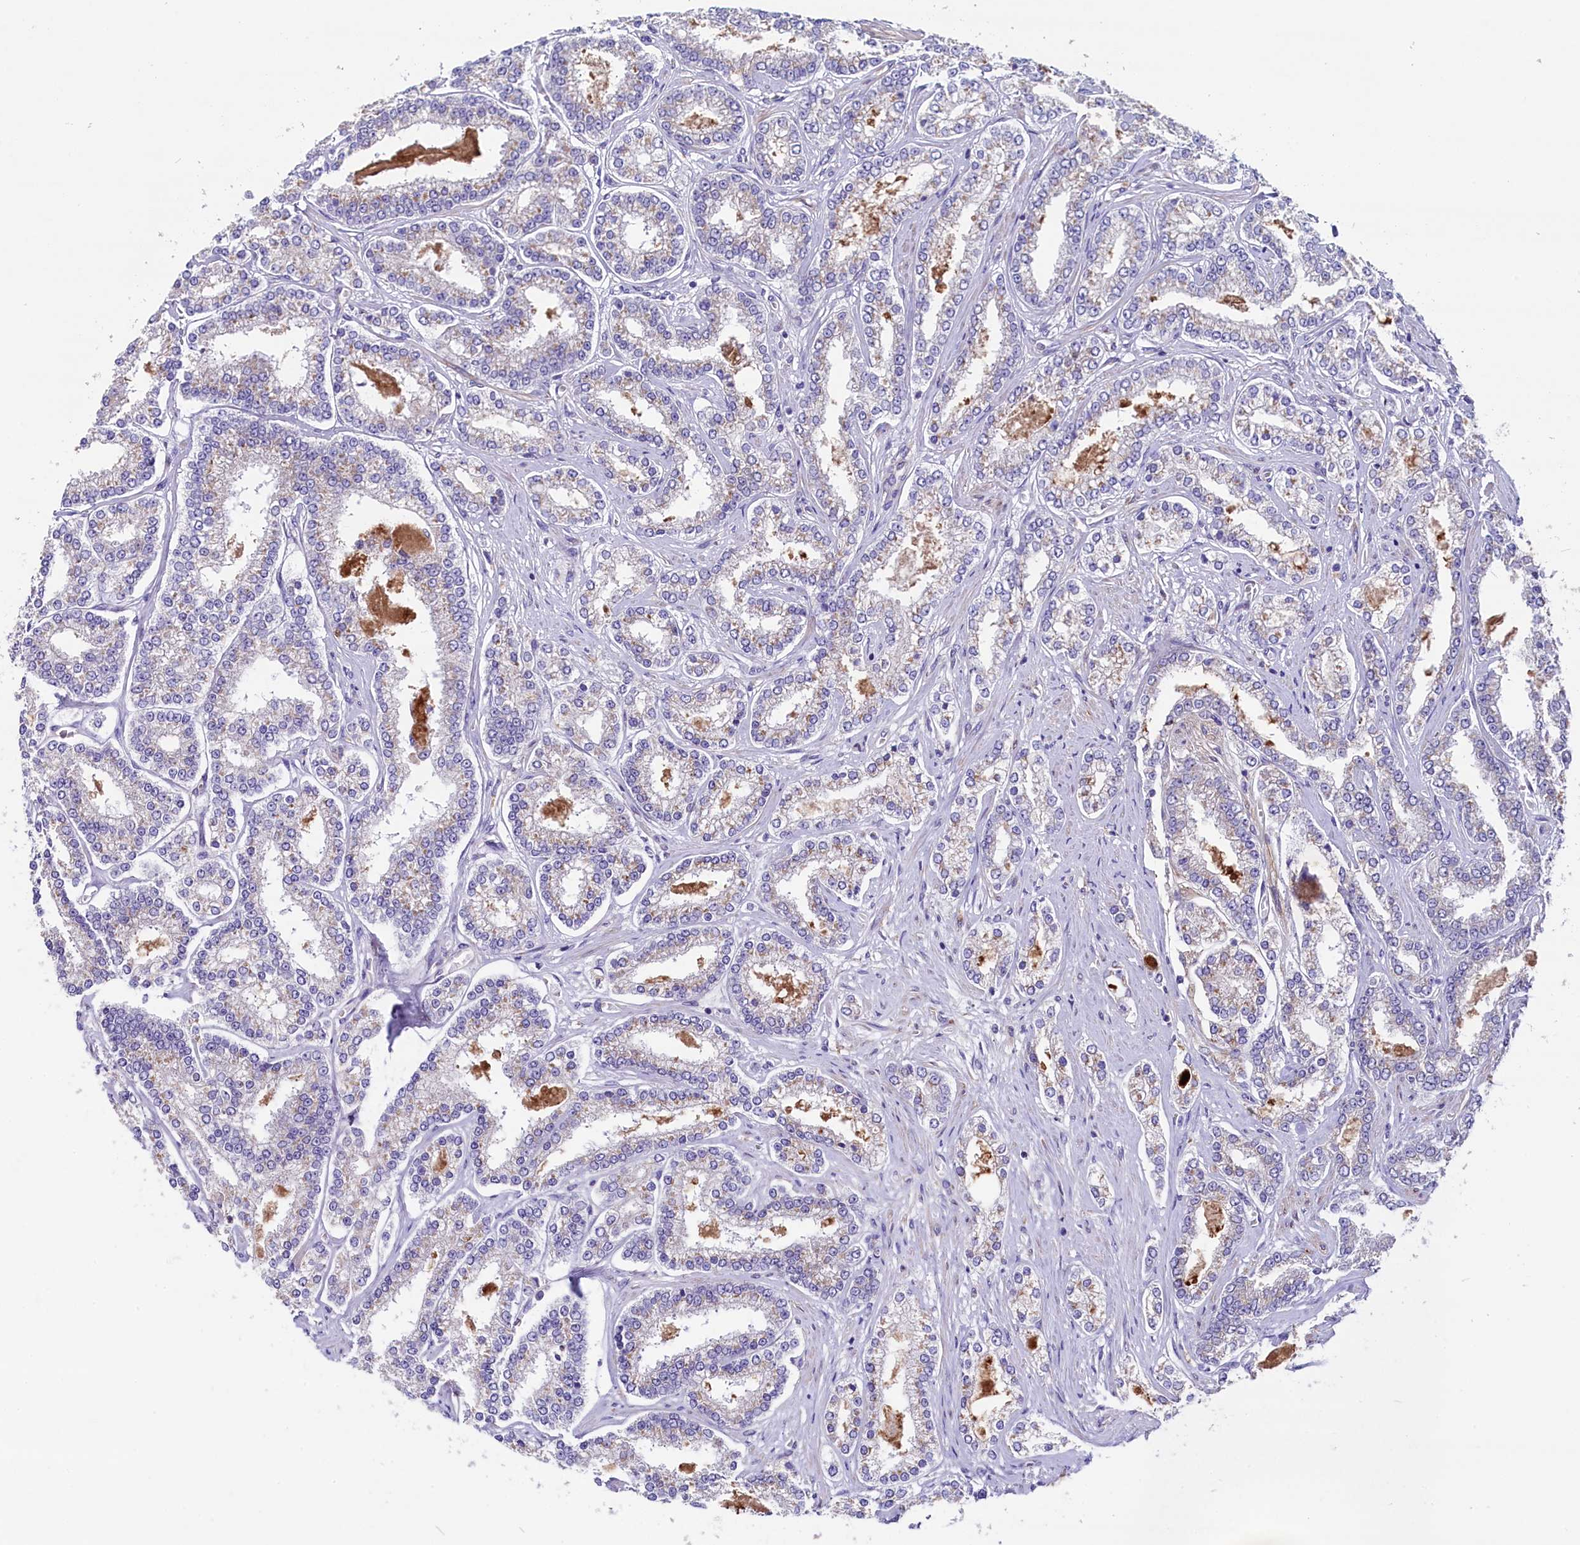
{"staining": {"intensity": "negative", "quantity": "none", "location": "none"}, "tissue": "prostate cancer", "cell_type": "Tumor cells", "image_type": "cancer", "snomed": [{"axis": "morphology", "description": "Normal tissue, NOS"}, {"axis": "morphology", "description": "Adenocarcinoma, High grade"}, {"axis": "topography", "description": "Prostate"}], "caption": "DAB immunohistochemical staining of human prostate cancer shows no significant expression in tumor cells.", "gene": "GPR108", "patient": {"sex": "male", "age": 83}}